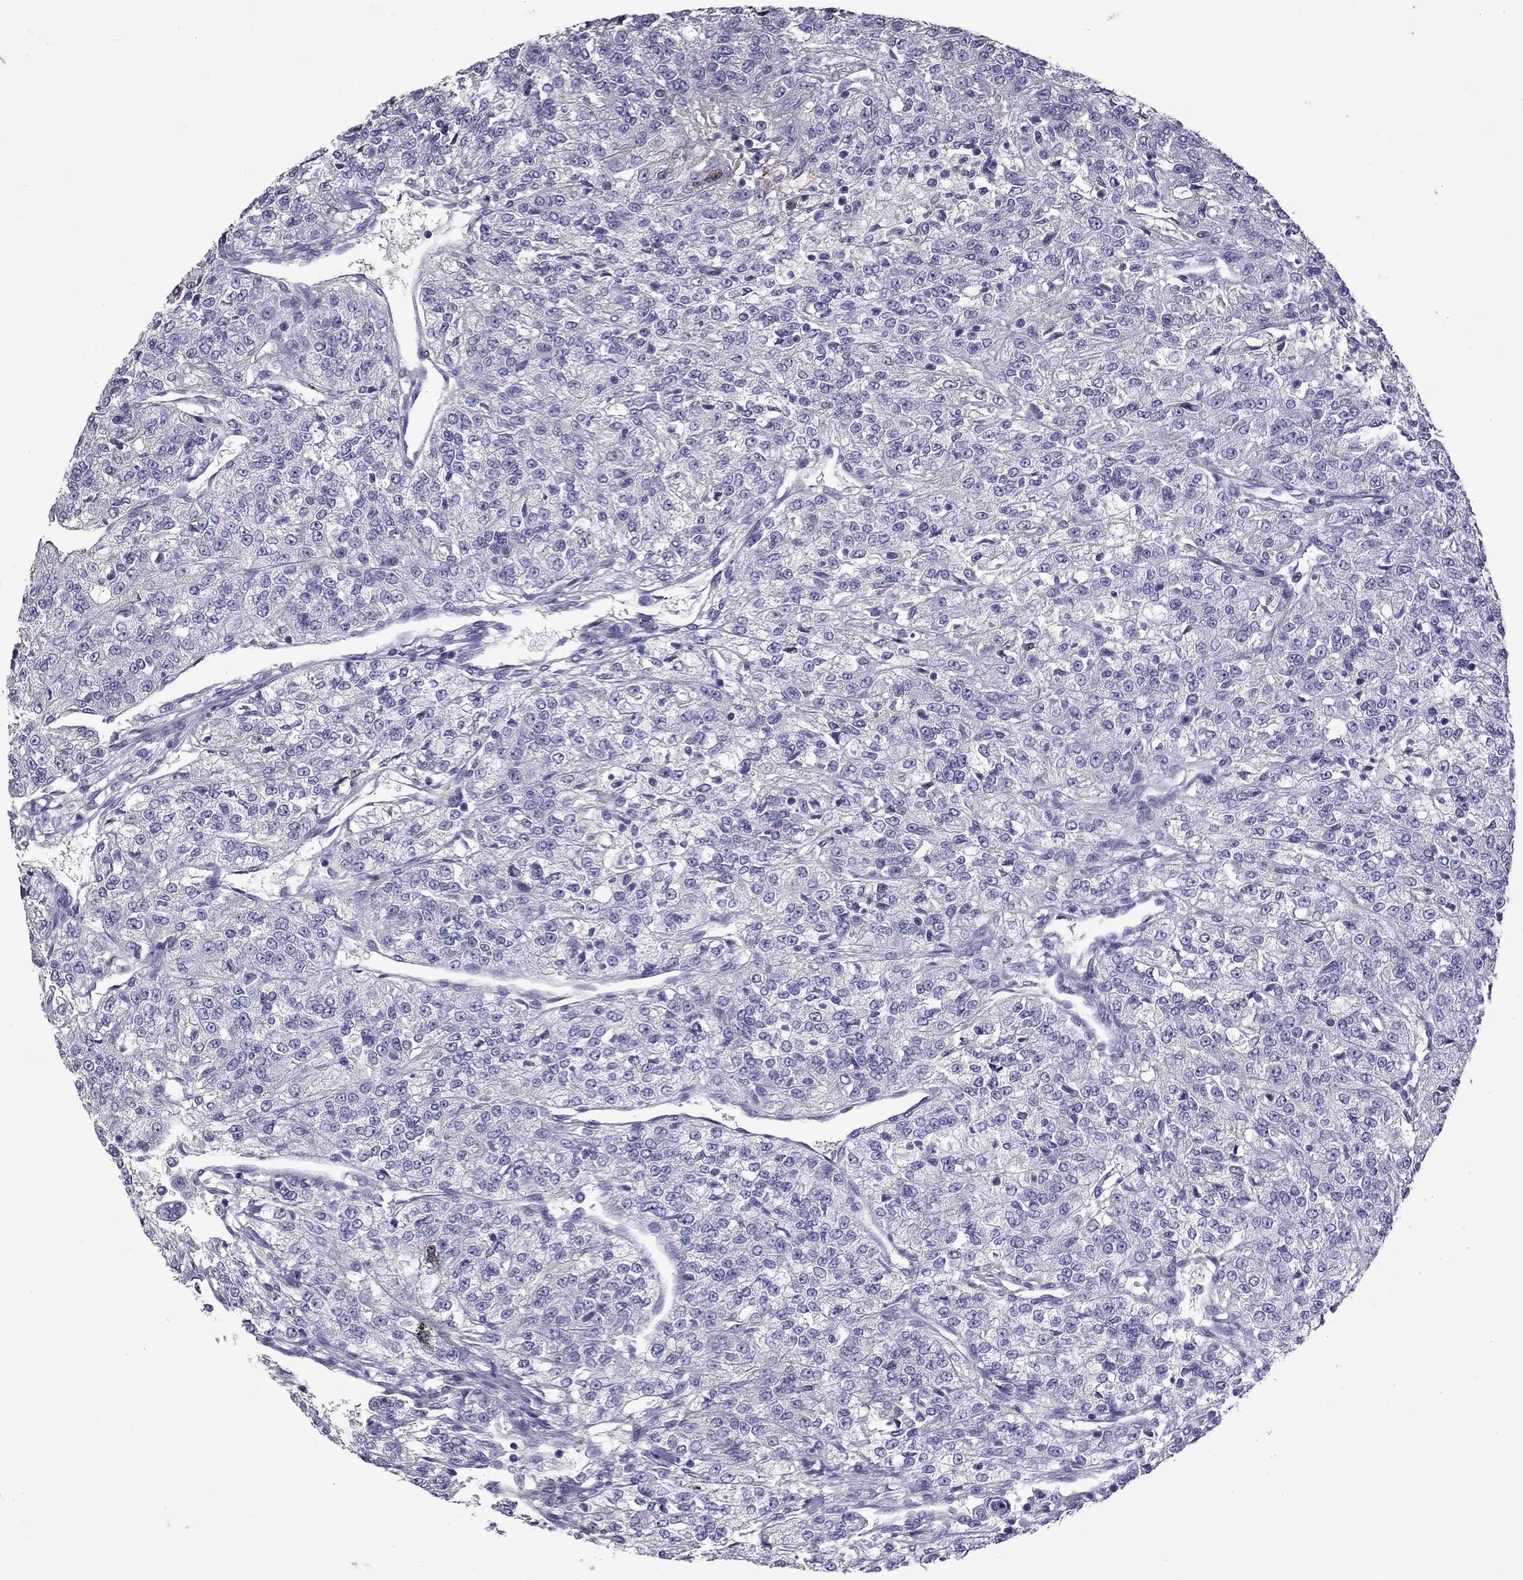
{"staining": {"intensity": "negative", "quantity": "none", "location": "none"}, "tissue": "renal cancer", "cell_type": "Tumor cells", "image_type": "cancer", "snomed": [{"axis": "morphology", "description": "Adenocarcinoma, NOS"}, {"axis": "topography", "description": "Kidney"}], "caption": "Renal cancer stained for a protein using immunohistochemistry shows no expression tumor cells.", "gene": "FEZ1", "patient": {"sex": "female", "age": 63}}